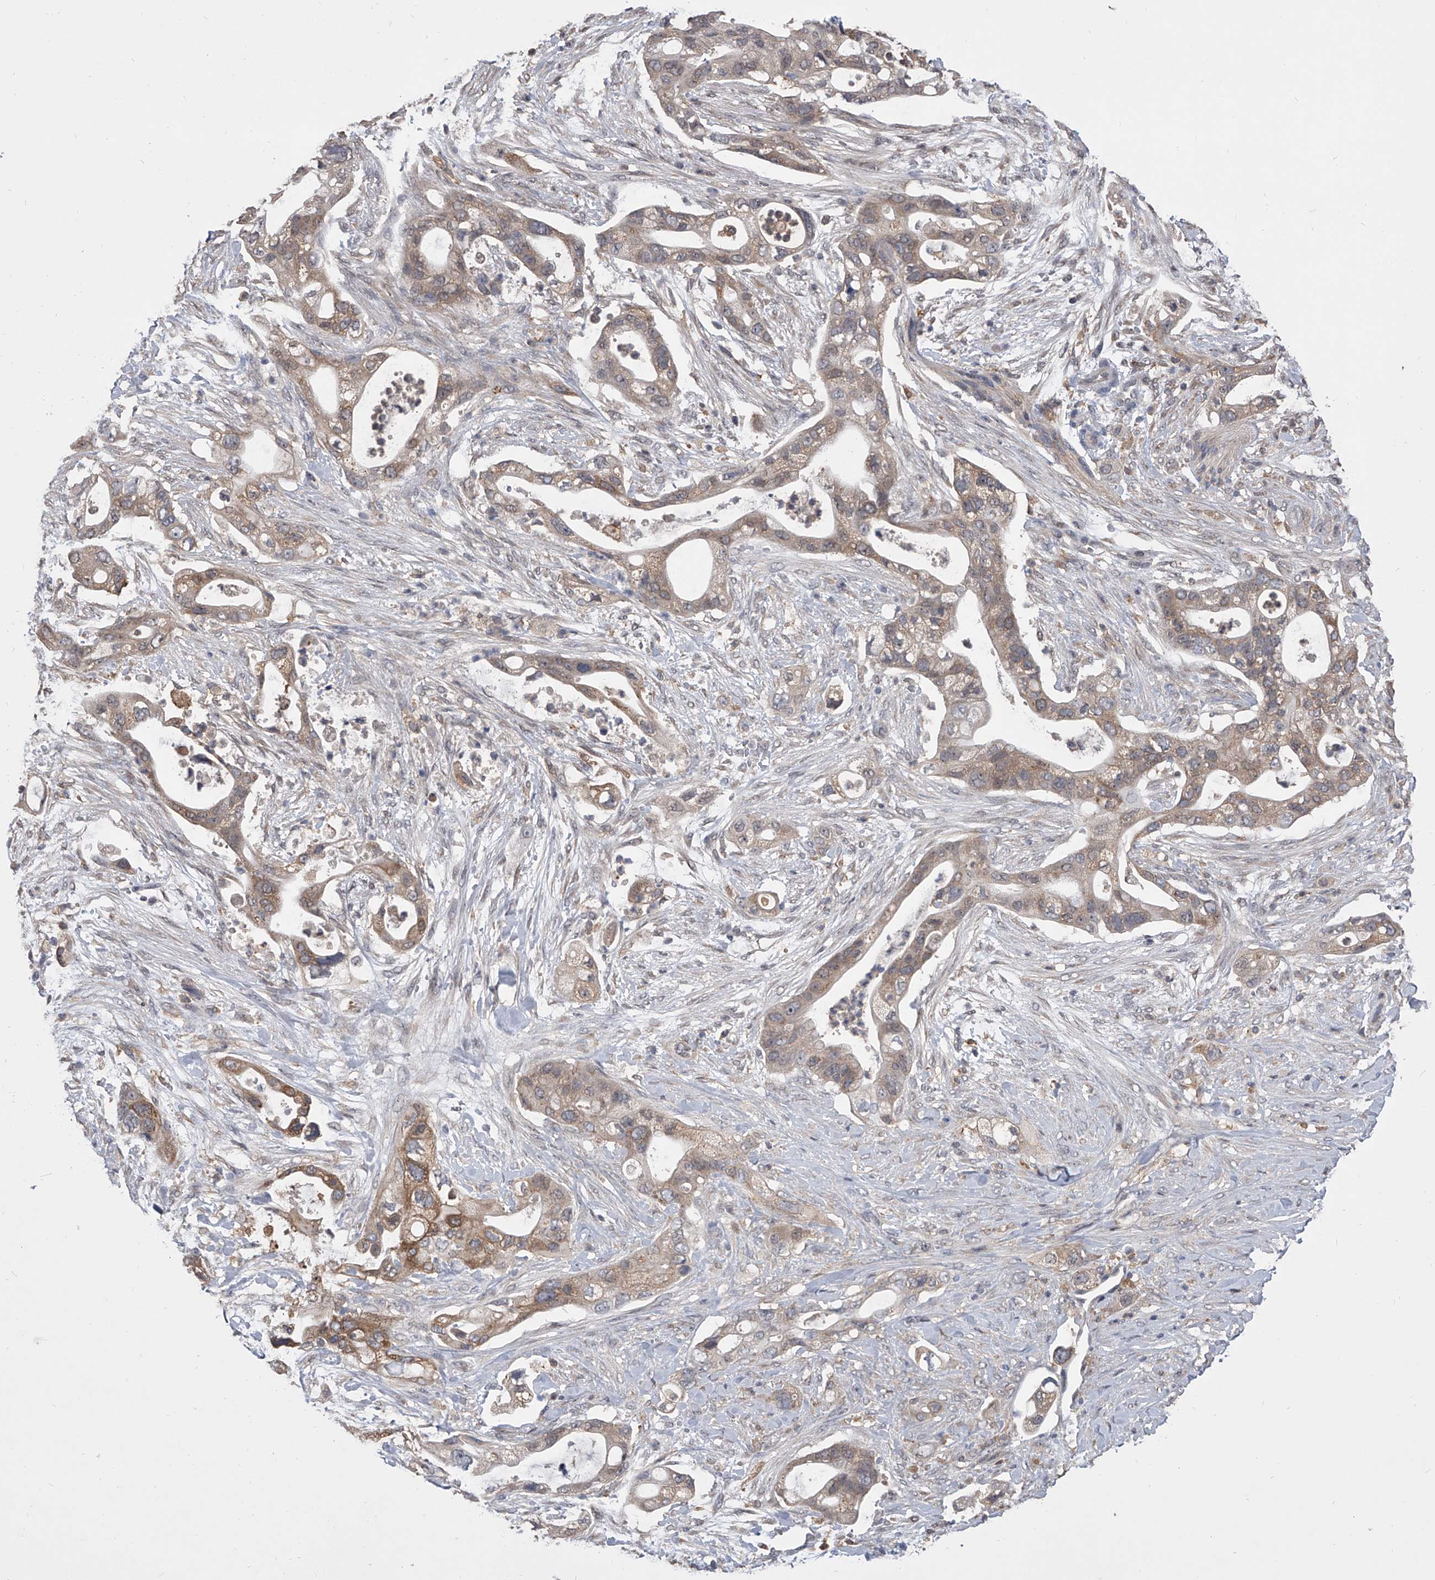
{"staining": {"intensity": "weak", "quantity": "25%-75%", "location": "cytoplasmic/membranous"}, "tissue": "pancreatic cancer", "cell_type": "Tumor cells", "image_type": "cancer", "snomed": [{"axis": "morphology", "description": "Adenocarcinoma, NOS"}, {"axis": "topography", "description": "Pancreas"}], "caption": "Brown immunohistochemical staining in adenocarcinoma (pancreatic) displays weak cytoplasmic/membranous positivity in about 25%-75% of tumor cells.", "gene": "MAP4K3", "patient": {"sex": "male", "age": 53}}